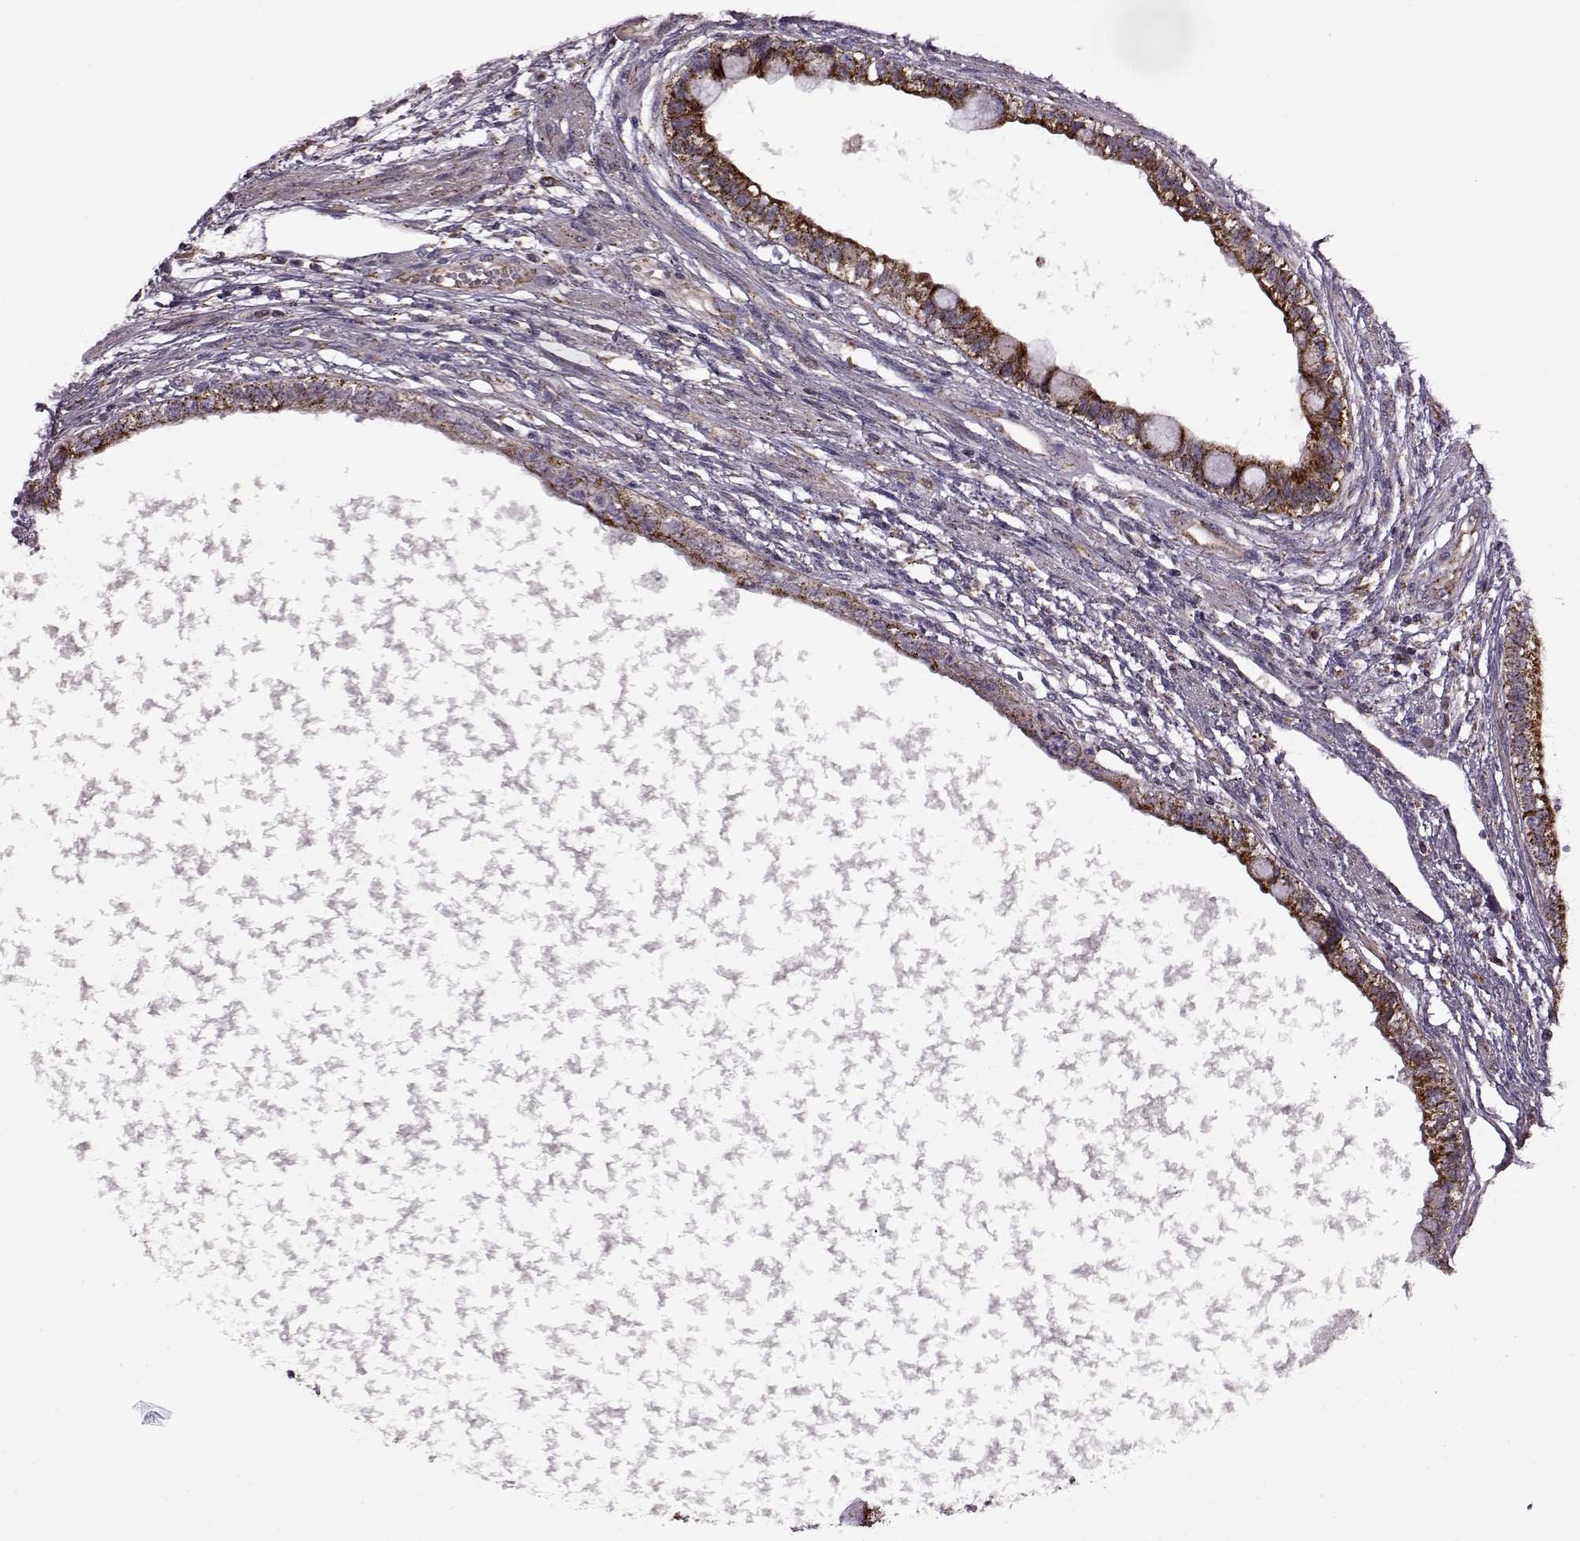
{"staining": {"intensity": "strong", "quantity": ">75%", "location": "cytoplasmic/membranous"}, "tissue": "testis cancer", "cell_type": "Tumor cells", "image_type": "cancer", "snomed": [{"axis": "morphology", "description": "Carcinoma, Embryonal, NOS"}, {"axis": "topography", "description": "Testis"}], "caption": "Strong cytoplasmic/membranous protein positivity is appreciated in about >75% of tumor cells in testis embryonal carcinoma.", "gene": "MTSS1", "patient": {"sex": "male", "age": 26}}